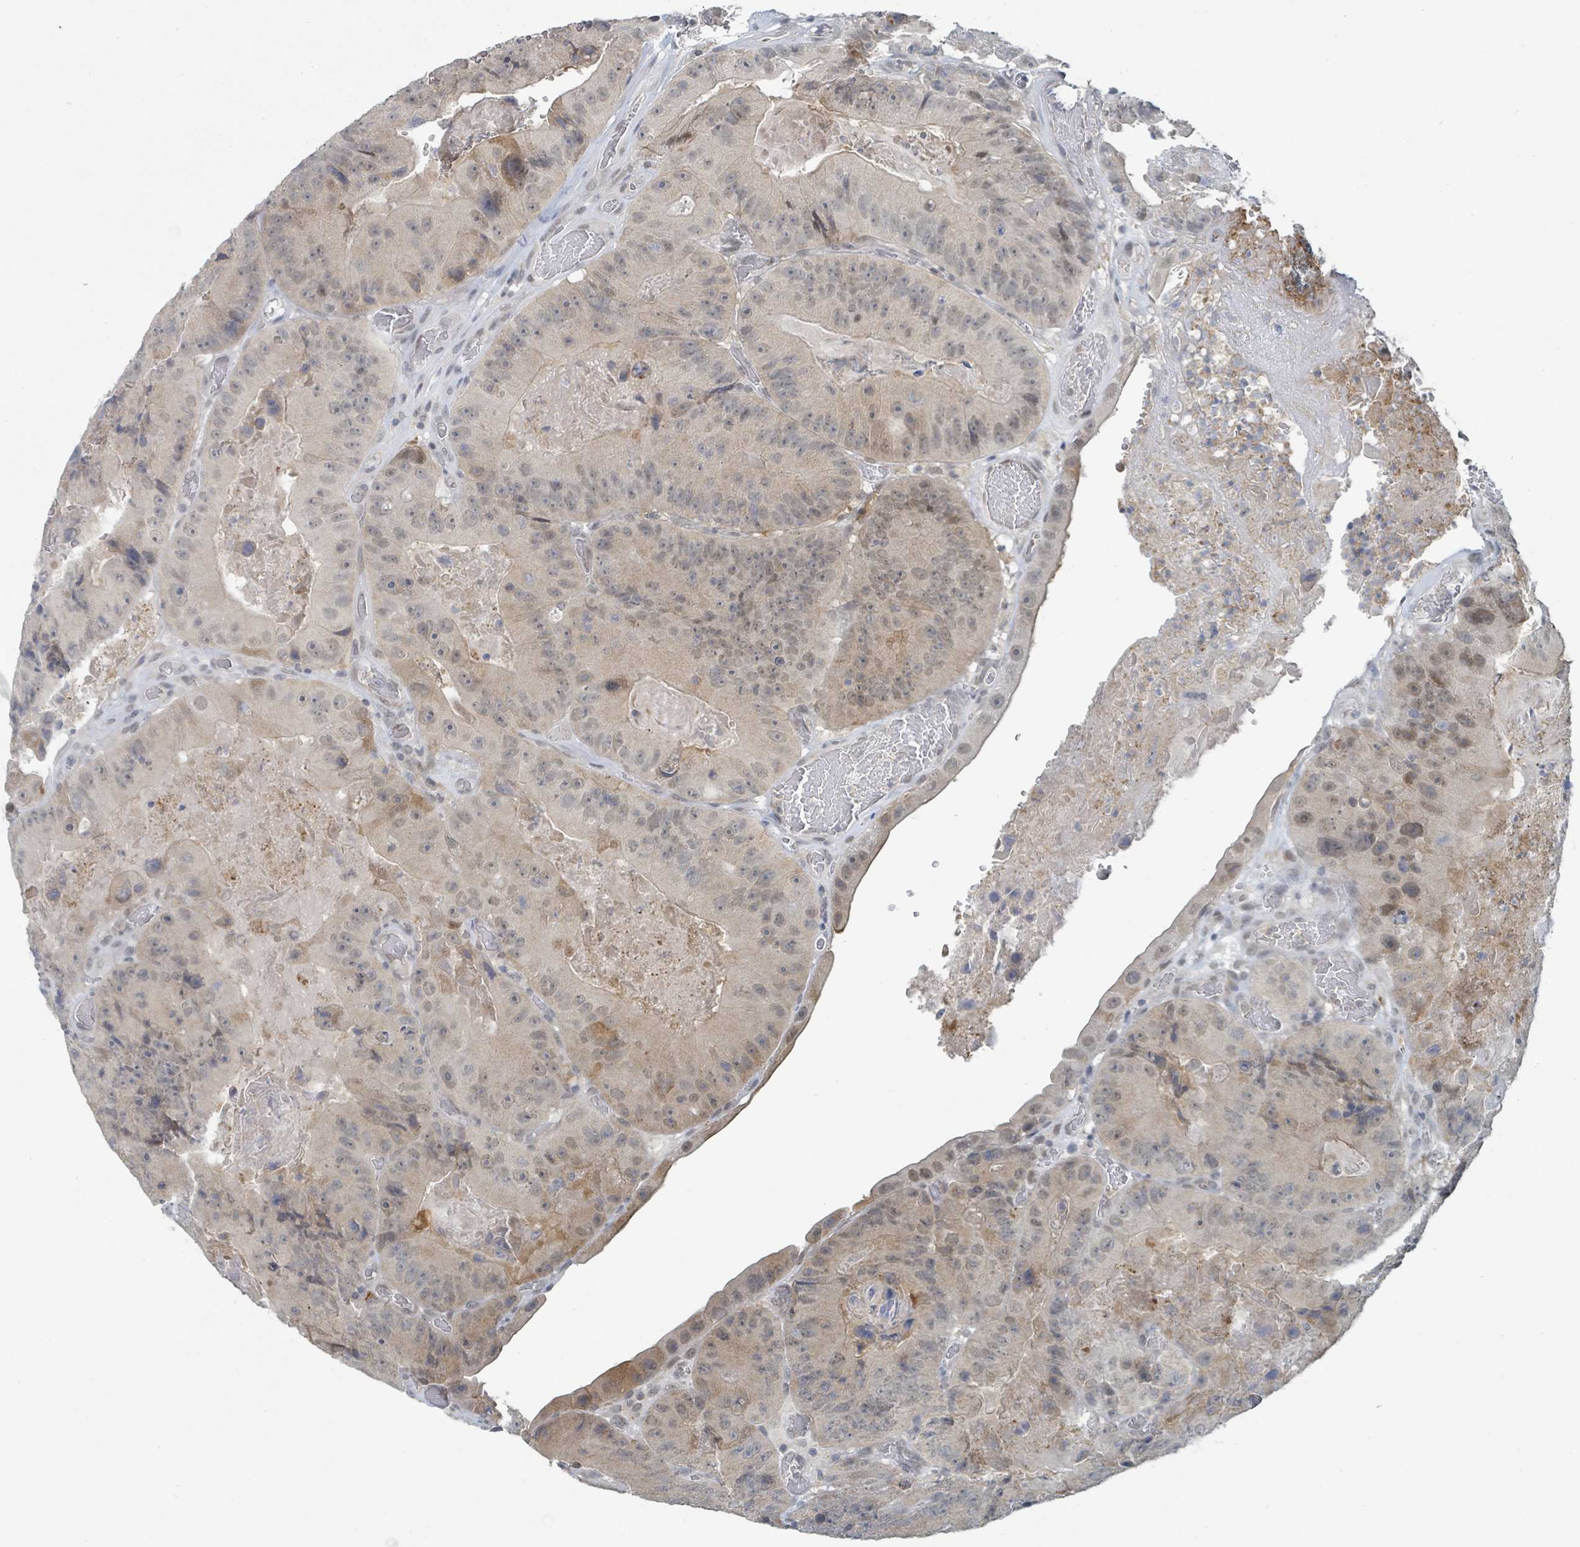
{"staining": {"intensity": "moderate", "quantity": "<25%", "location": "cytoplasmic/membranous,nuclear"}, "tissue": "colorectal cancer", "cell_type": "Tumor cells", "image_type": "cancer", "snomed": [{"axis": "morphology", "description": "Adenocarcinoma, NOS"}, {"axis": "topography", "description": "Colon"}], "caption": "This histopathology image displays colorectal adenocarcinoma stained with immunohistochemistry to label a protein in brown. The cytoplasmic/membranous and nuclear of tumor cells show moderate positivity for the protein. Nuclei are counter-stained blue.", "gene": "ANKRD55", "patient": {"sex": "female", "age": 86}}